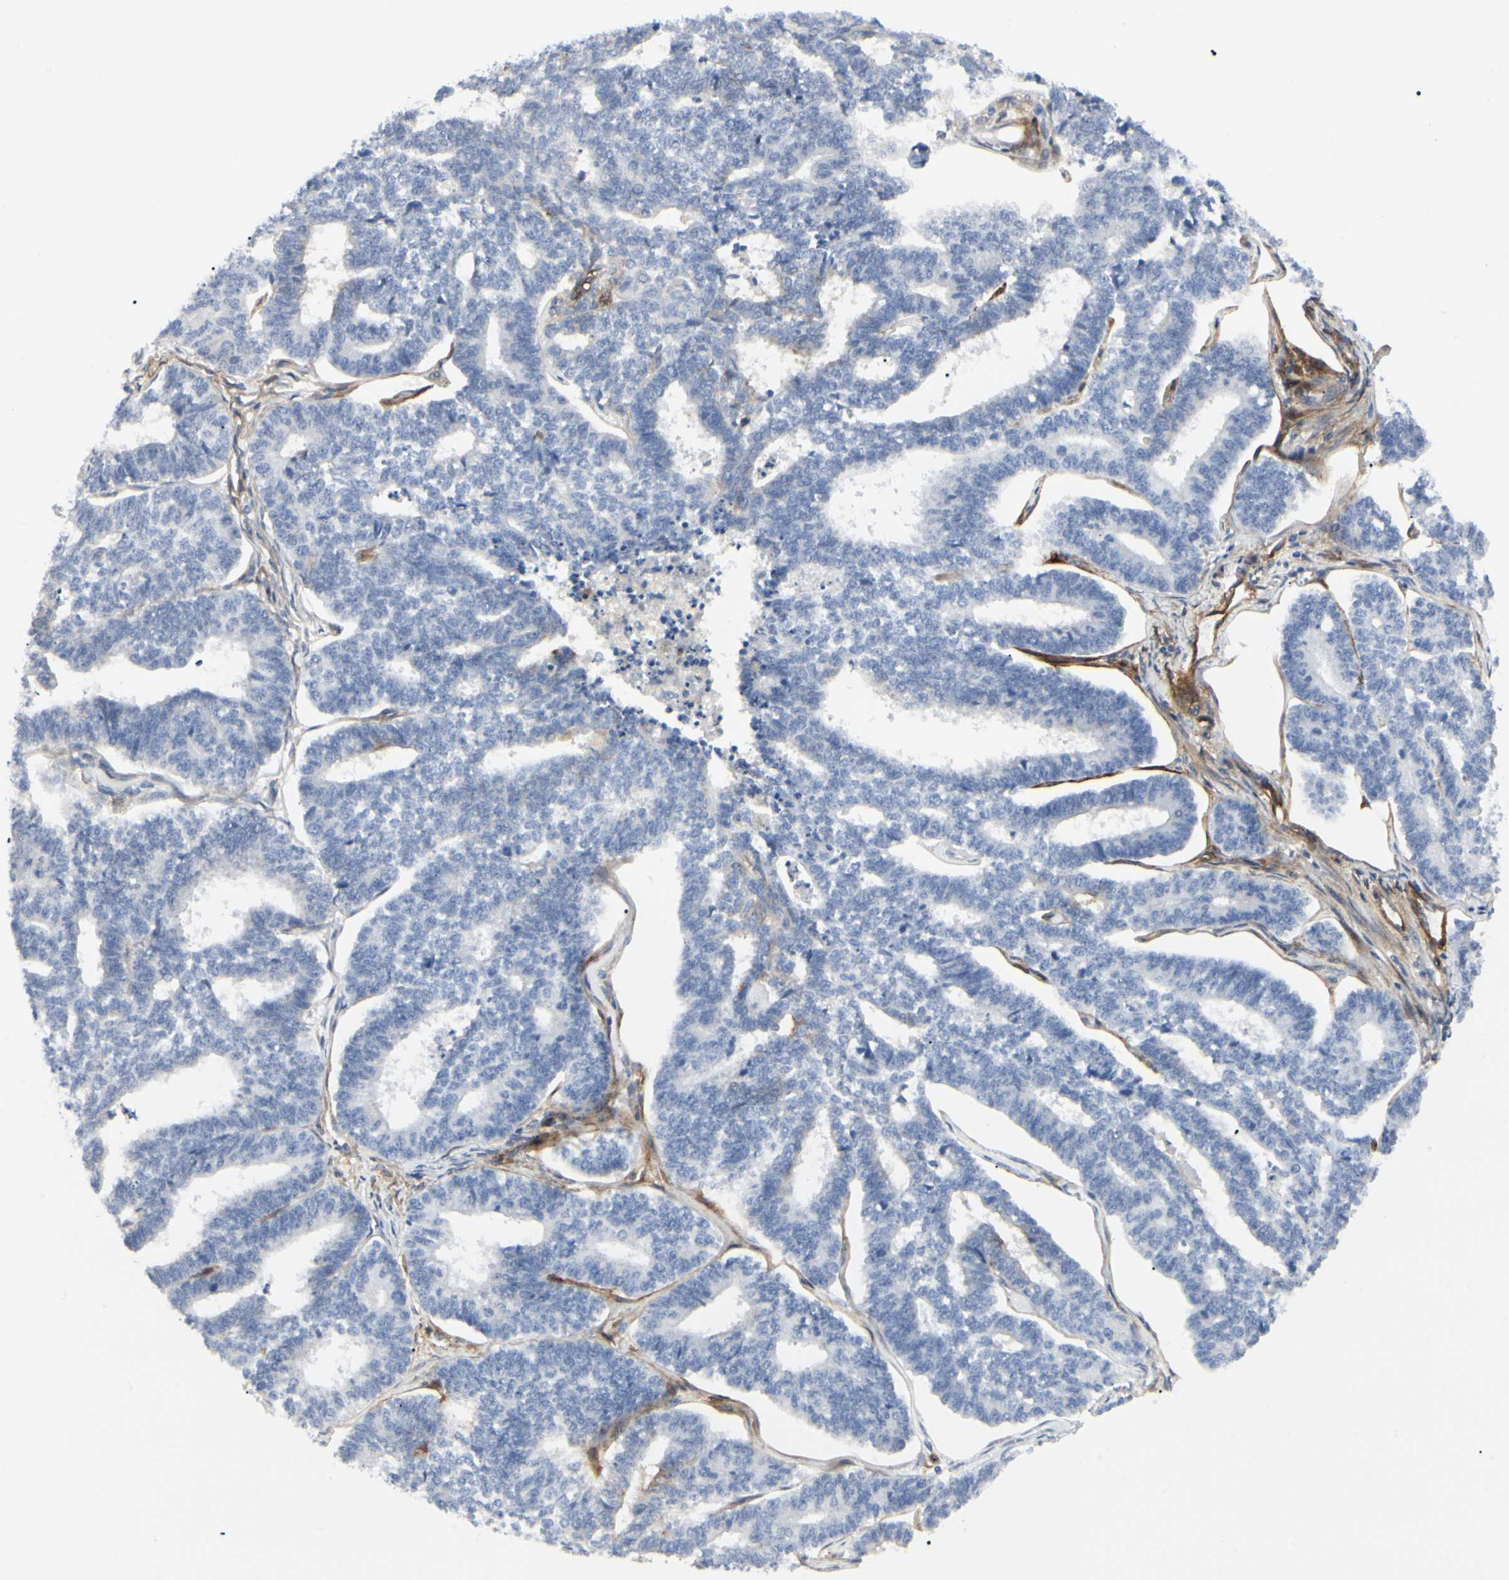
{"staining": {"intensity": "negative", "quantity": "none", "location": "none"}, "tissue": "endometrial cancer", "cell_type": "Tumor cells", "image_type": "cancer", "snomed": [{"axis": "morphology", "description": "Adenocarcinoma, NOS"}, {"axis": "topography", "description": "Endometrium"}], "caption": "Endometrial cancer stained for a protein using IHC reveals no staining tumor cells.", "gene": "GGT5", "patient": {"sex": "female", "age": 70}}